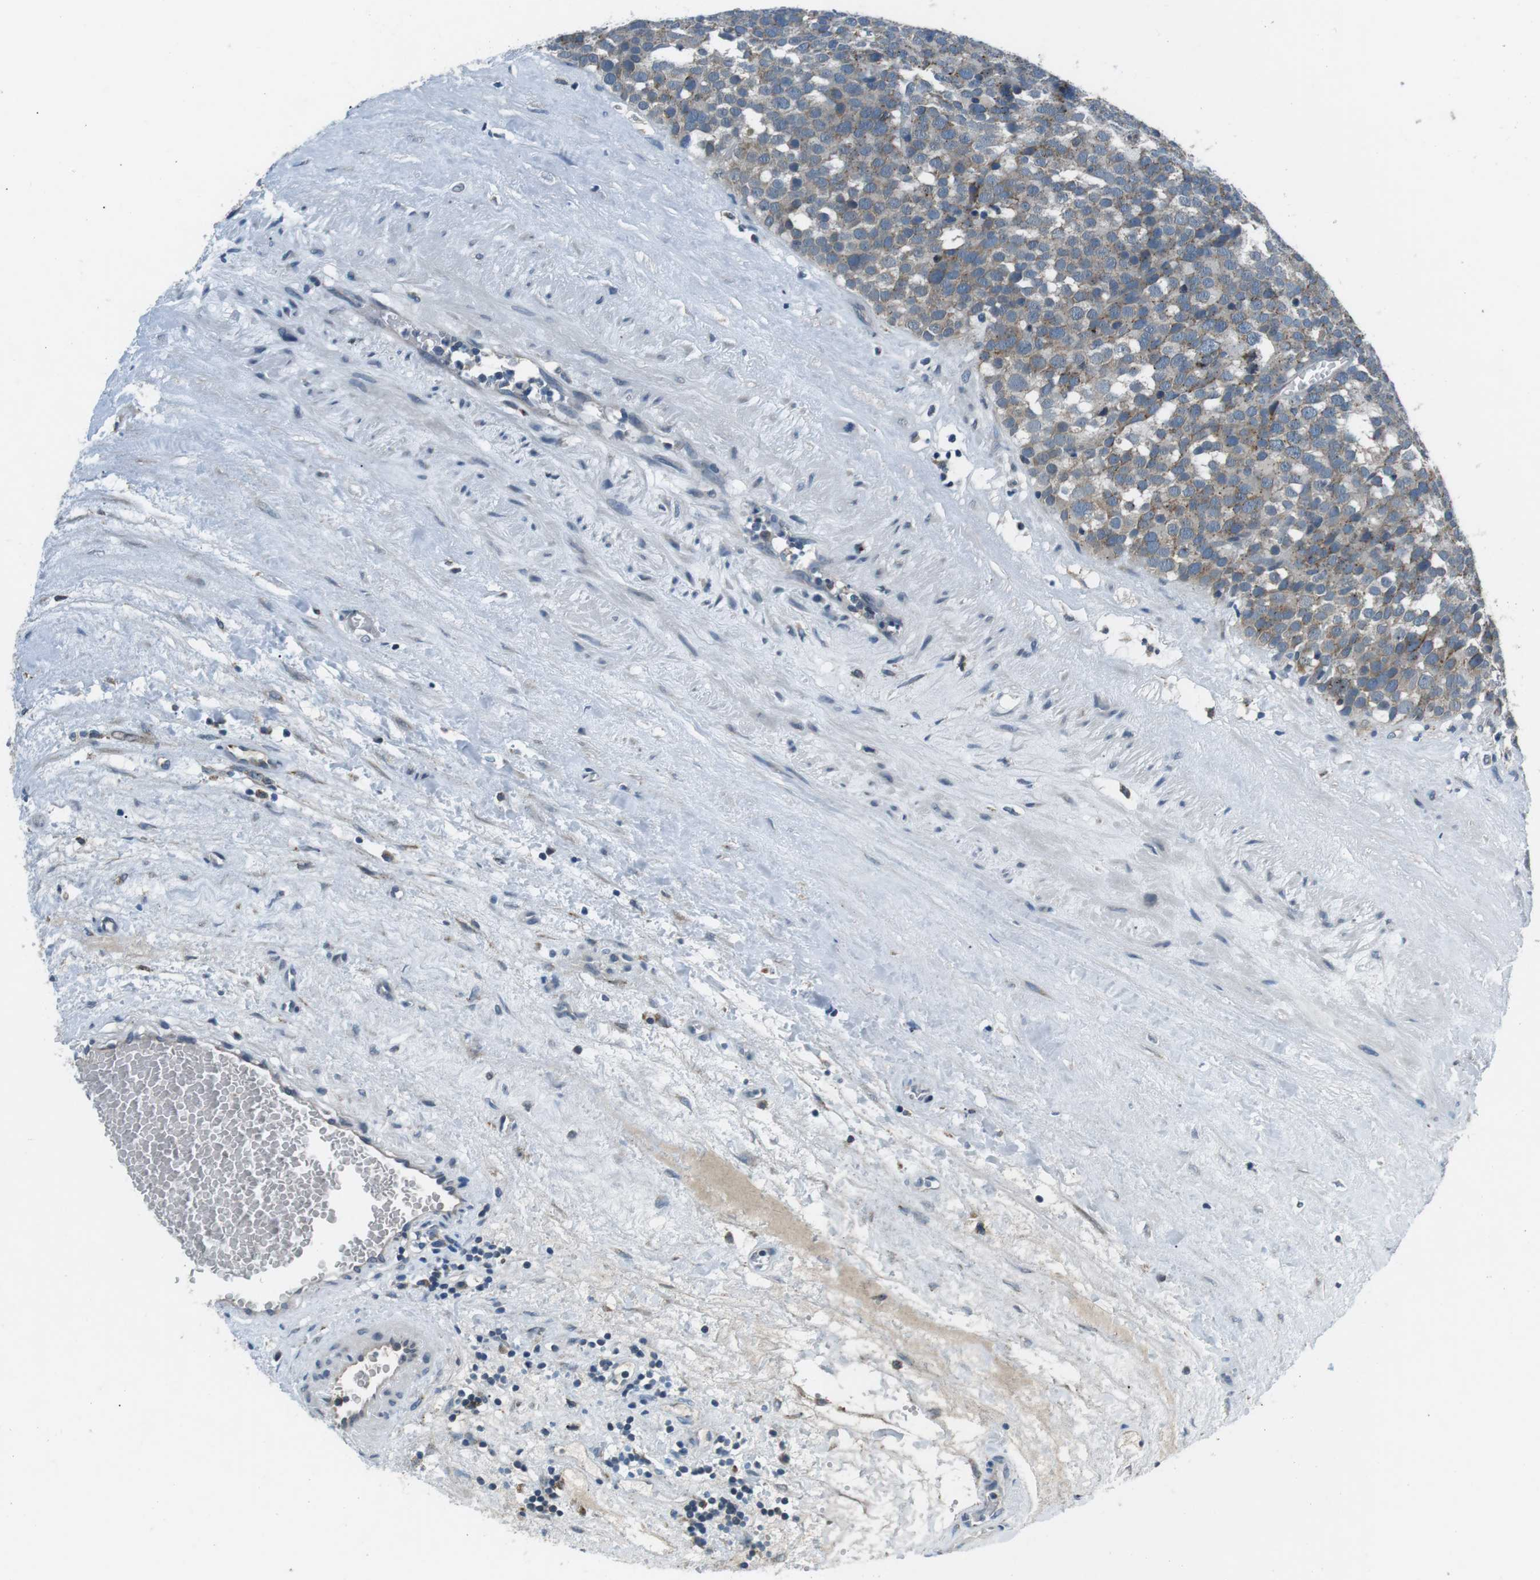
{"staining": {"intensity": "weak", "quantity": "<25%", "location": "cytoplasmic/membranous"}, "tissue": "testis cancer", "cell_type": "Tumor cells", "image_type": "cancer", "snomed": [{"axis": "morphology", "description": "Seminoma, NOS"}, {"axis": "topography", "description": "Testis"}], "caption": "An immunohistochemistry micrograph of seminoma (testis) is shown. There is no staining in tumor cells of seminoma (testis).", "gene": "FAM3B", "patient": {"sex": "male", "age": 71}}